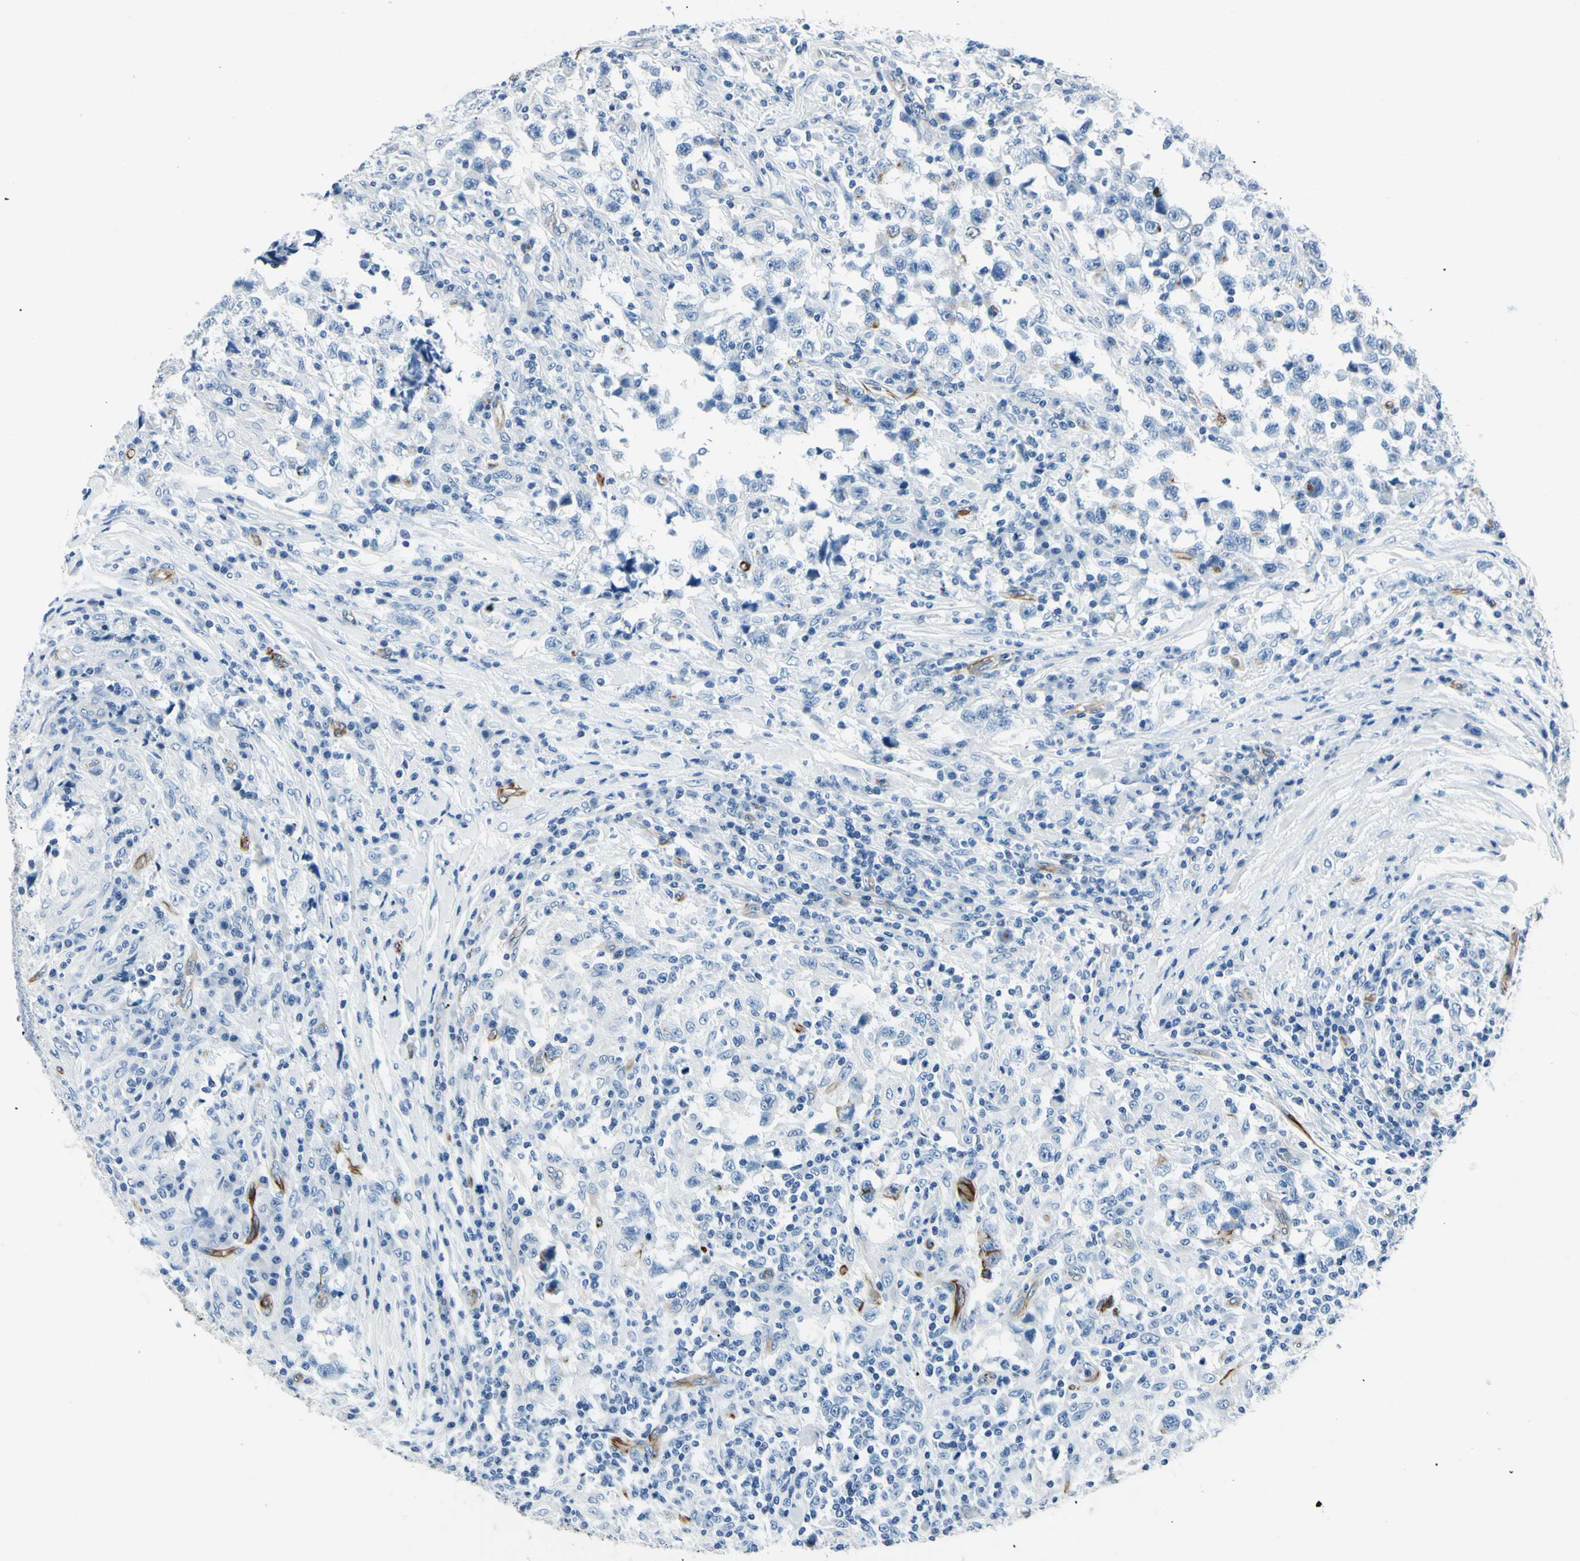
{"staining": {"intensity": "negative", "quantity": "none", "location": "none"}, "tissue": "testis cancer", "cell_type": "Tumor cells", "image_type": "cancer", "snomed": [{"axis": "morphology", "description": "Carcinoma, Embryonal, NOS"}, {"axis": "topography", "description": "Testis"}], "caption": "Protein analysis of testis cancer (embryonal carcinoma) displays no significant positivity in tumor cells.", "gene": "PTH2R", "patient": {"sex": "male", "age": 21}}